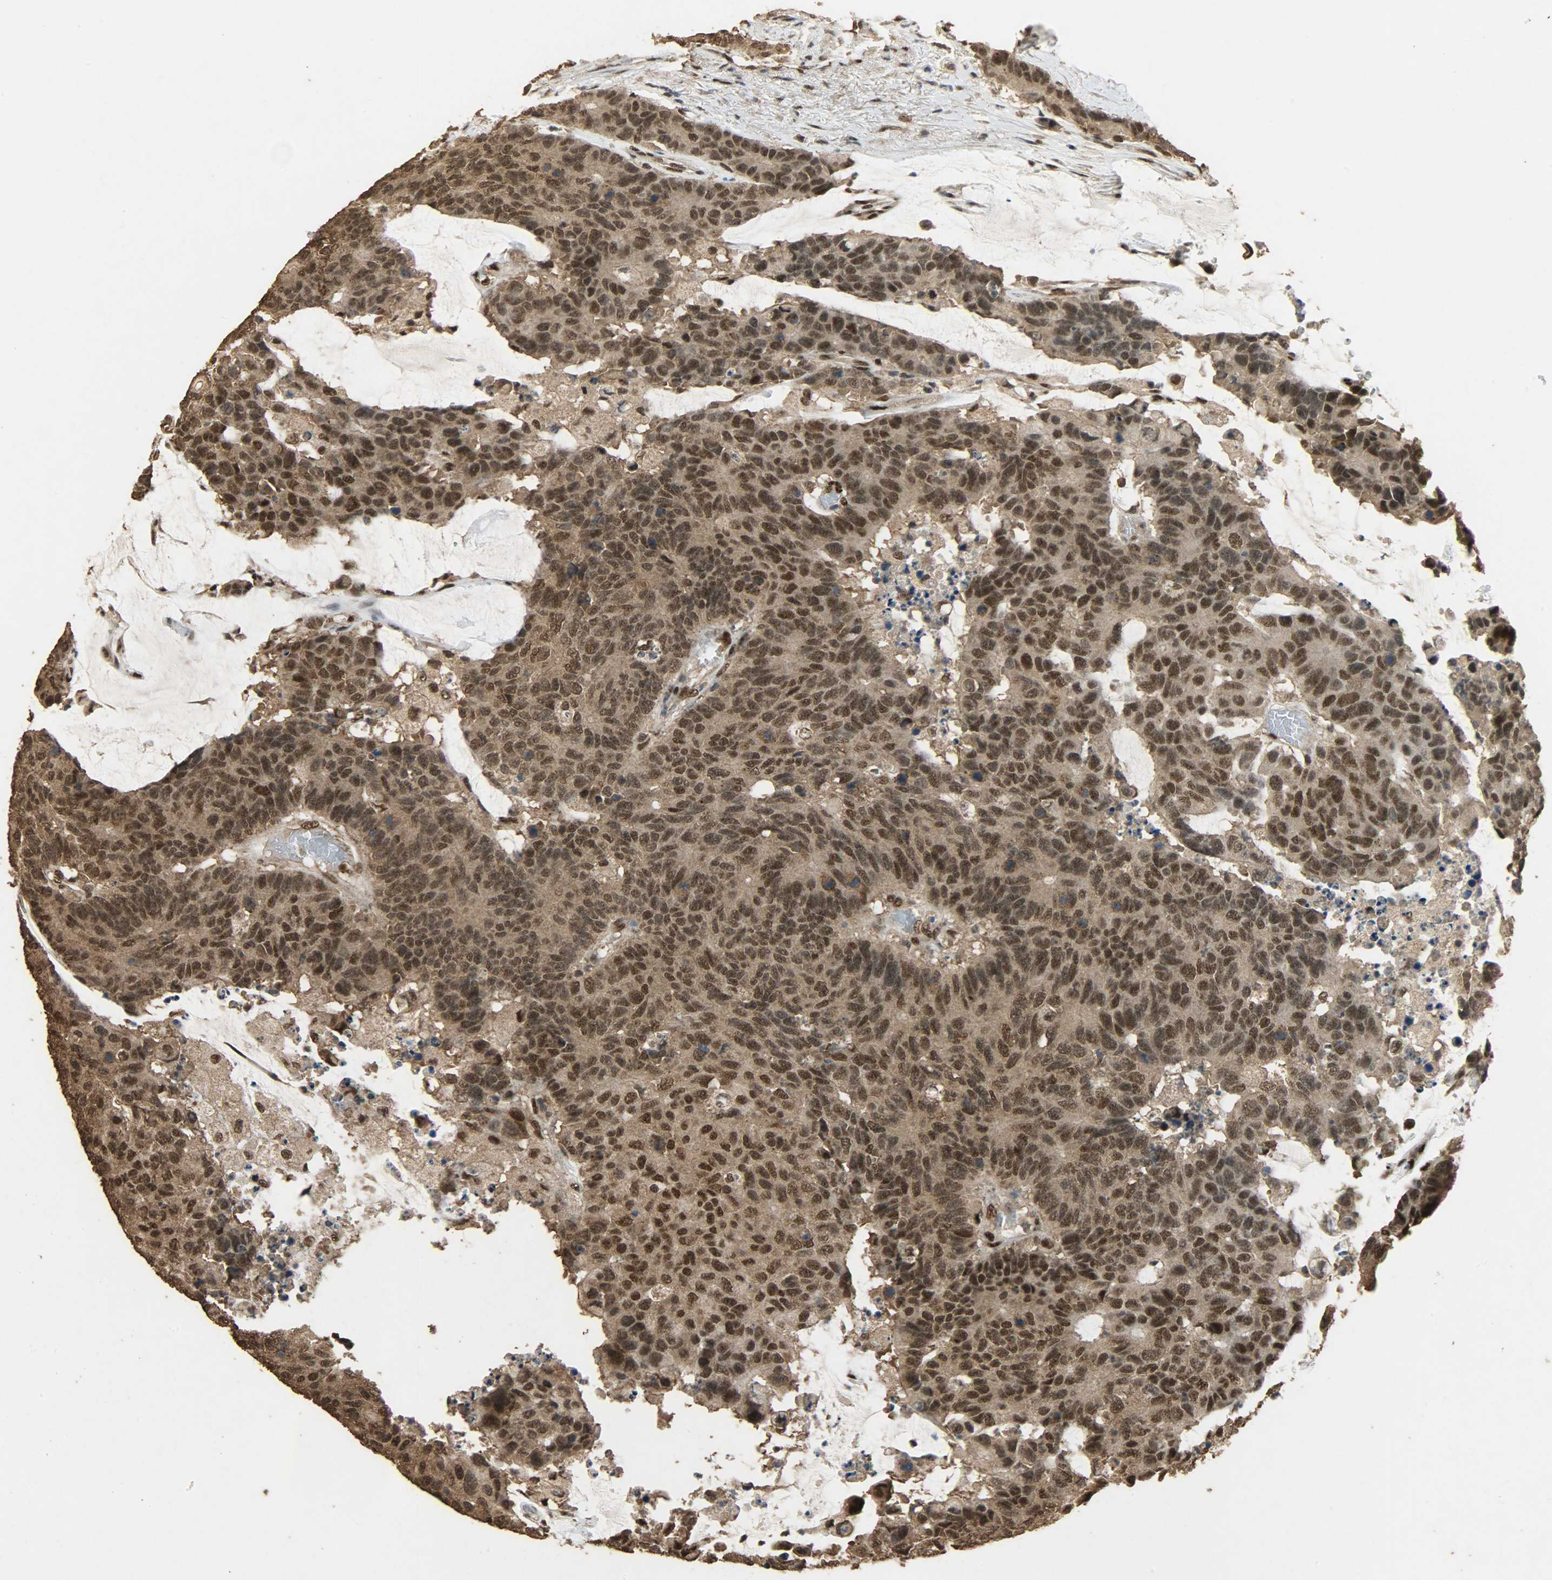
{"staining": {"intensity": "strong", "quantity": ">75%", "location": "cytoplasmic/membranous,nuclear"}, "tissue": "colorectal cancer", "cell_type": "Tumor cells", "image_type": "cancer", "snomed": [{"axis": "morphology", "description": "Adenocarcinoma, NOS"}, {"axis": "topography", "description": "Colon"}], "caption": "Immunohistochemistry (IHC) of human colorectal adenocarcinoma shows high levels of strong cytoplasmic/membranous and nuclear expression in about >75% of tumor cells.", "gene": "CCNT2", "patient": {"sex": "female", "age": 86}}